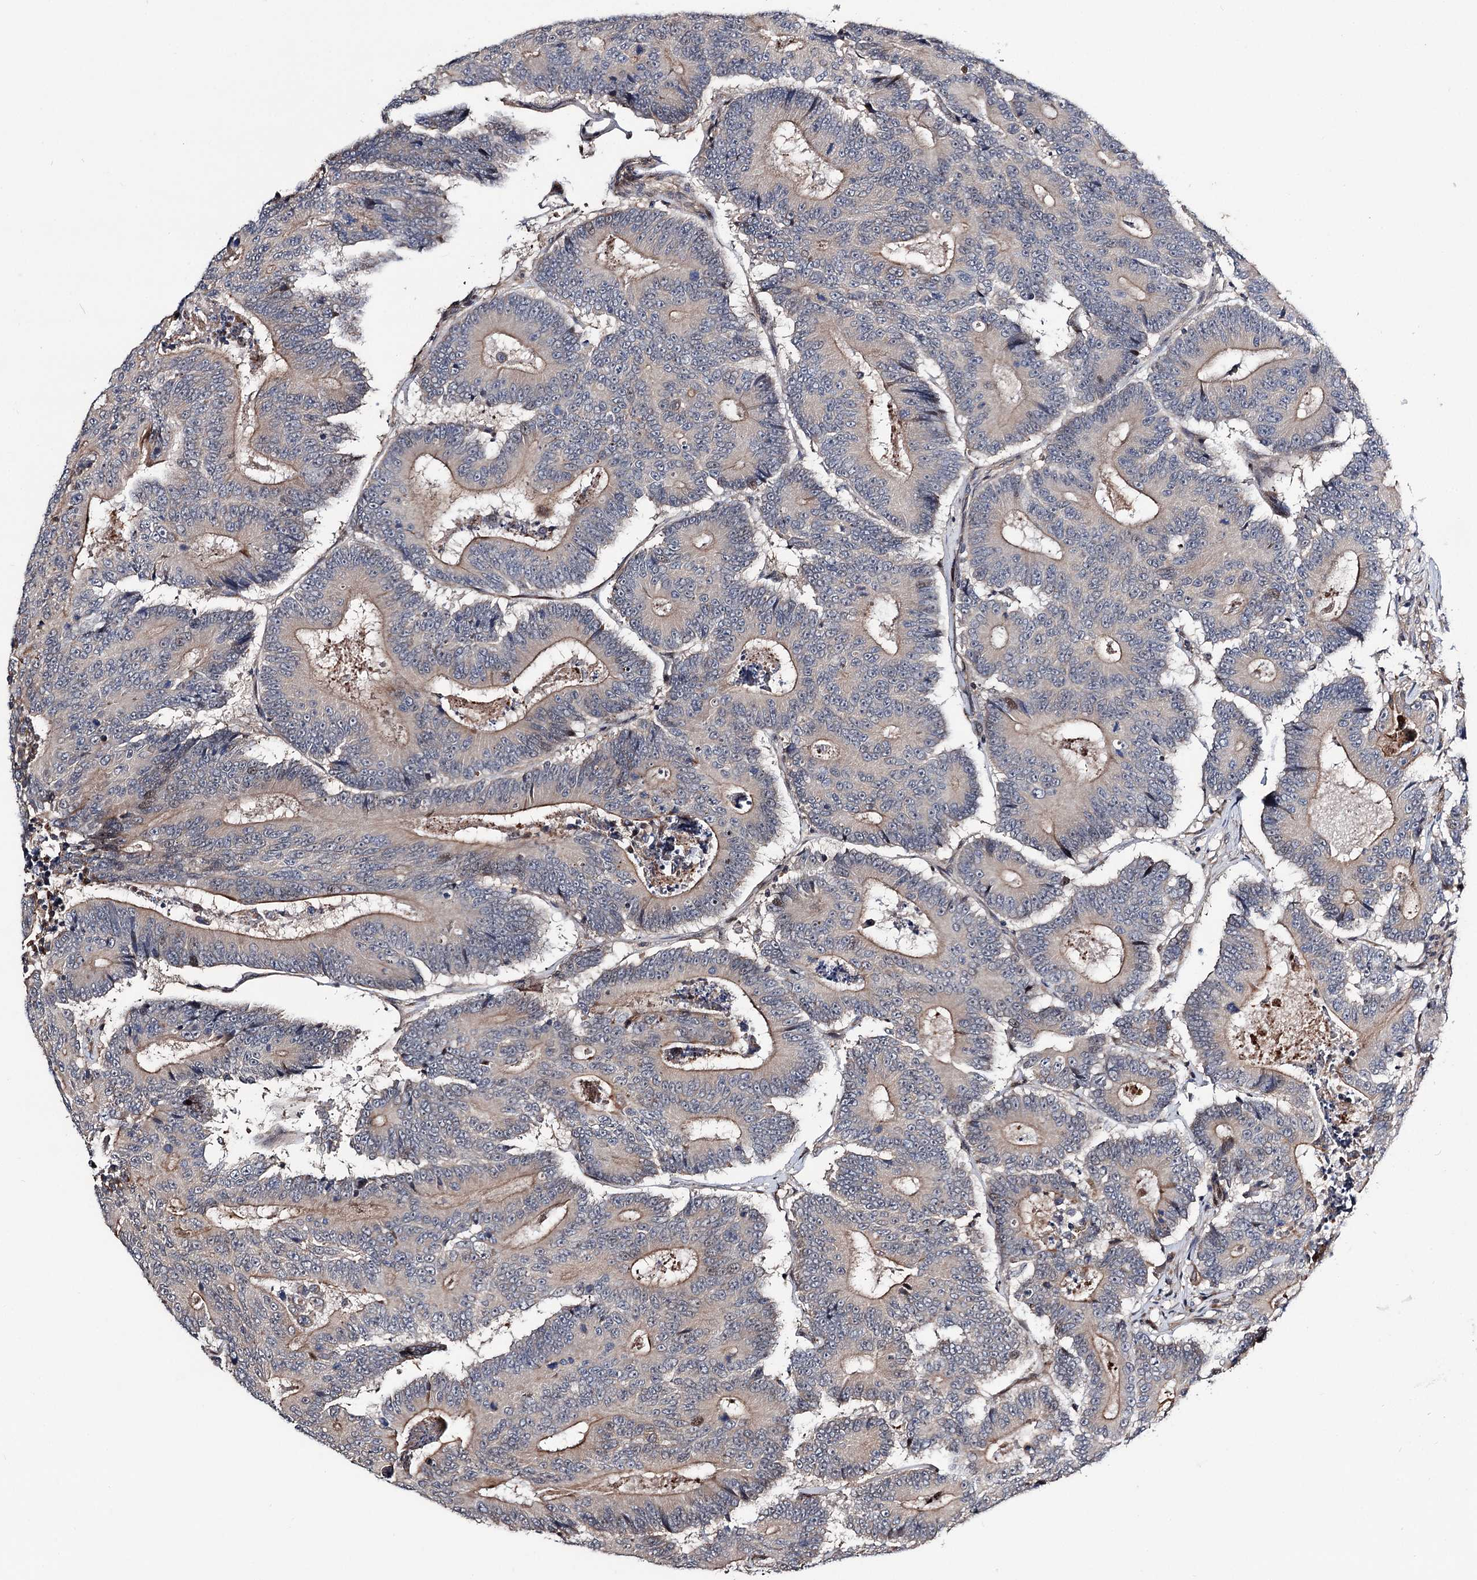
{"staining": {"intensity": "weak", "quantity": "<25%", "location": "cytoplasmic/membranous"}, "tissue": "colorectal cancer", "cell_type": "Tumor cells", "image_type": "cancer", "snomed": [{"axis": "morphology", "description": "Adenocarcinoma, NOS"}, {"axis": "topography", "description": "Colon"}], "caption": "Colorectal adenocarcinoma stained for a protein using immunohistochemistry displays no positivity tumor cells.", "gene": "UBR1", "patient": {"sex": "male", "age": 83}}